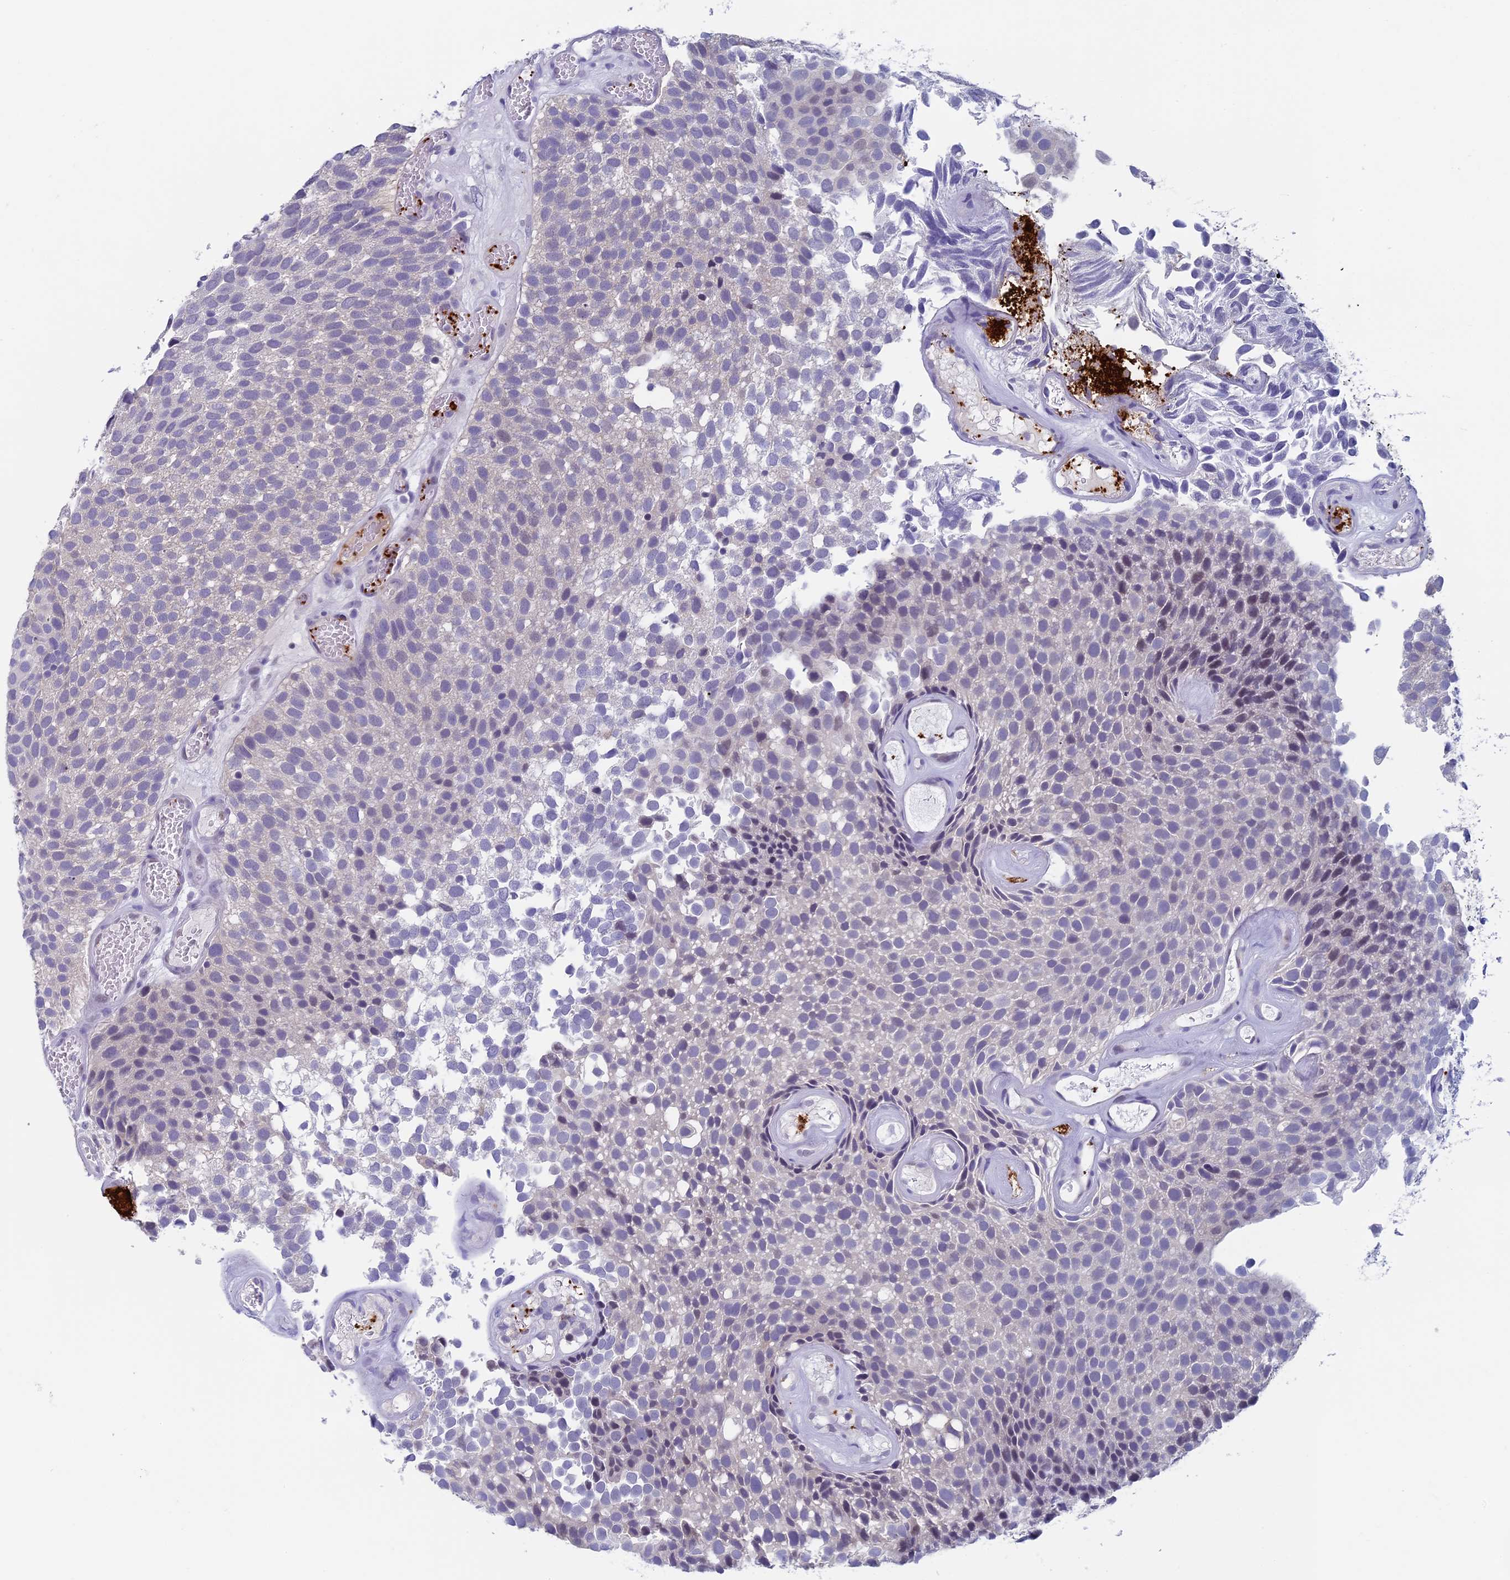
{"staining": {"intensity": "weak", "quantity": "<25%", "location": "nuclear"}, "tissue": "urothelial cancer", "cell_type": "Tumor cells", "image_type": "cancer", "snomed": [{"axis": "morphology", "description": "Urothelial carcinoma, Low grade"}, {"axis": "topography", "description": "Urinary bladder"}], "caption": "Immunohistochemistry micrograph of urothelial cancer stained for a protein (brown), which demonstrates no positivity in tumor cells. The staining is performed using DAB brown chromogen with nuclei counter-stained in using hematoxylin.", "gene": "AIFM2", "patient": {"sex": "male", "age": 89}}